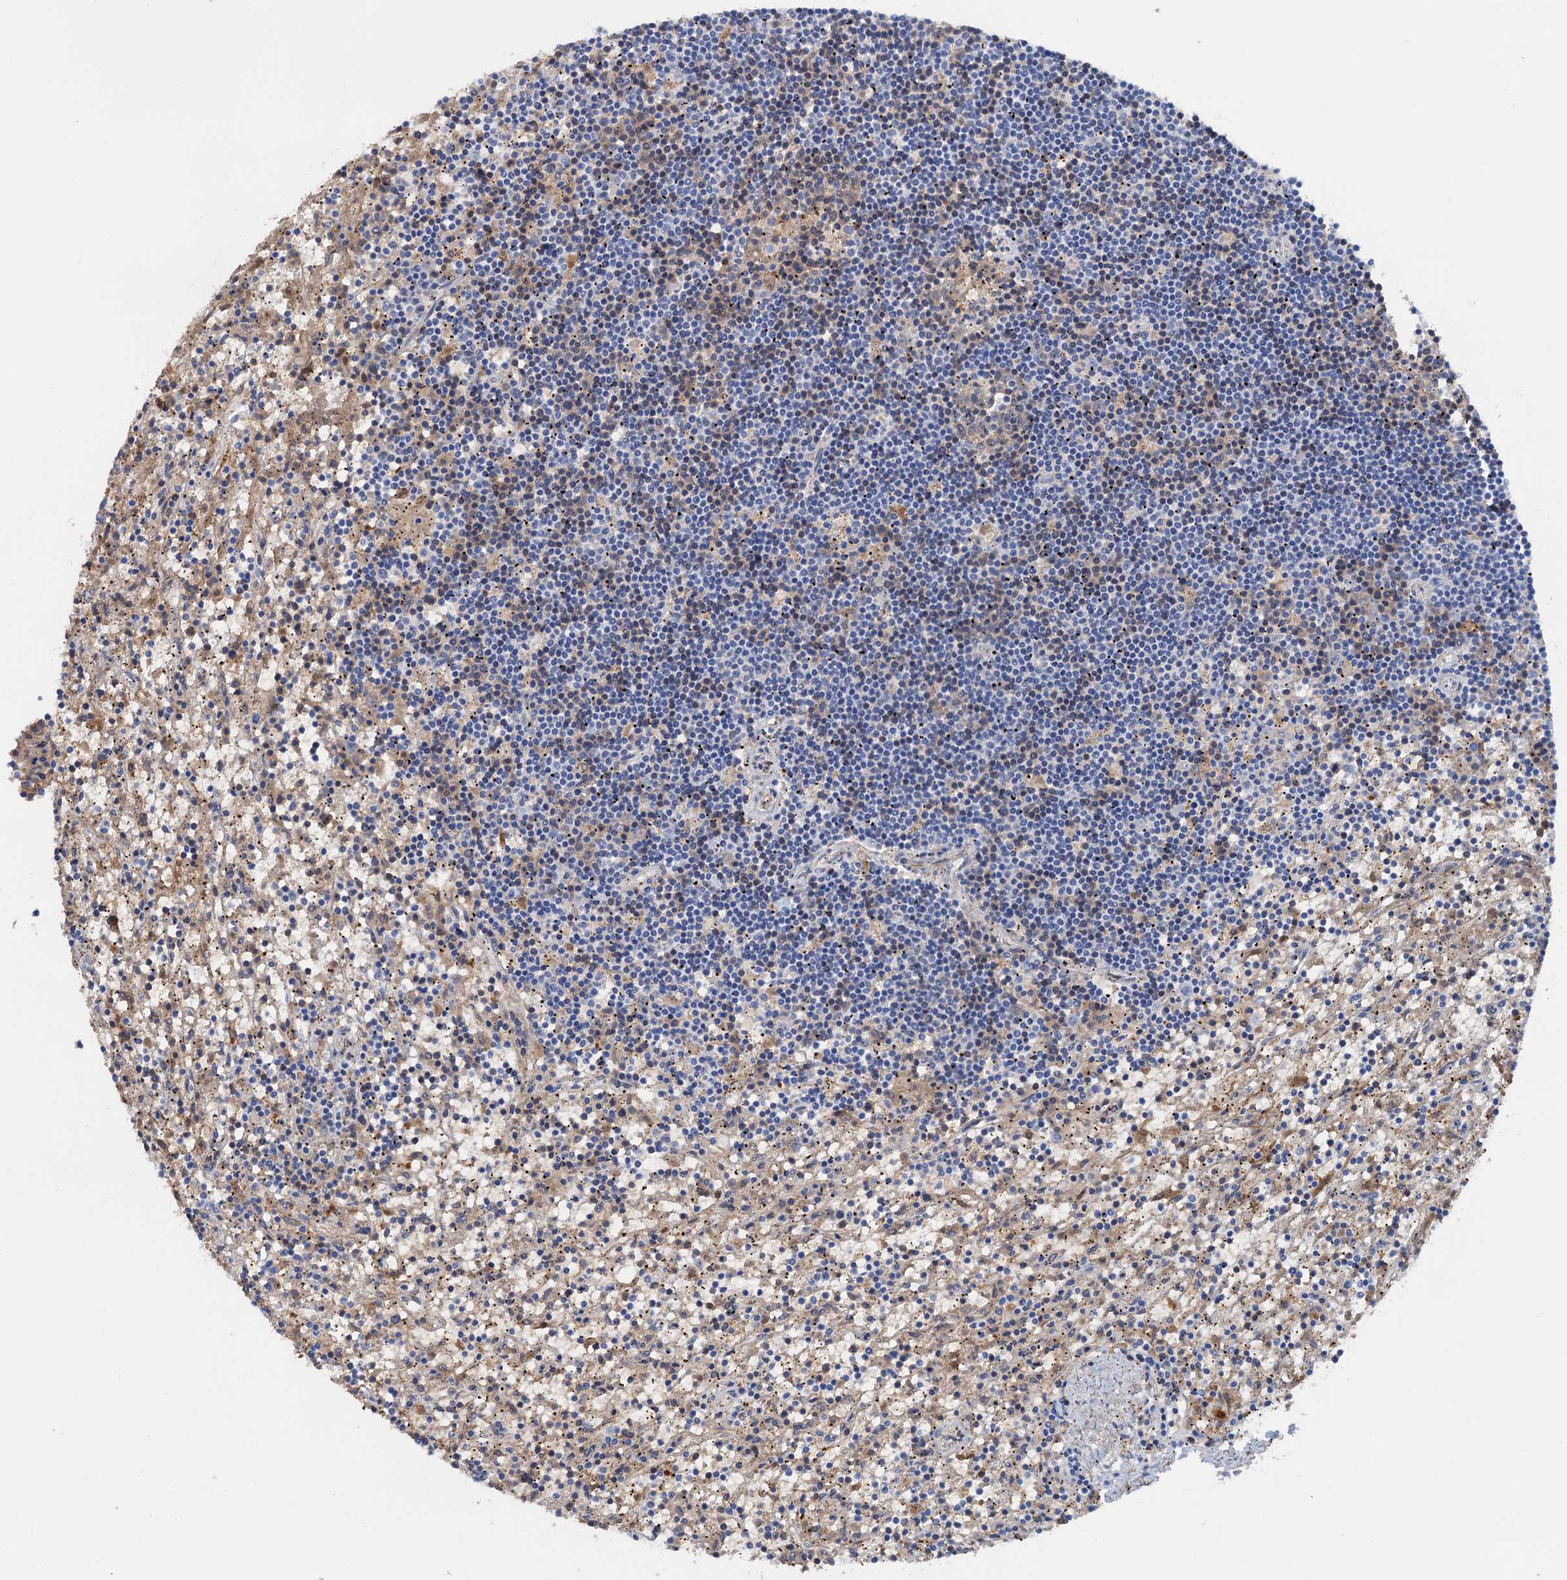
{"staining": {"intensity": "negative", "quantity": "none", "location": "none"}, "tissue": "lymphoma", "cell_type": "Tumor cells", "image_type": "cancer", "snomed": [{"axis": "morphology", "description": "Malignant lymphoma, non-Hodgkin's type, Low grade"}, {"axis": "topography", "description": "Spleen"}], "caption": "Immunohistochemical staining of human malignant lymphoma, non-Hodgkin's type (low-grade) demonstrates no significant staining in tumor cells. (DAB (3,3'-diaminobenzidine) immunohistochemistry (IHC) visualized using brightfield microscopy, high magnification).", "gene": "FAH", "patient": {"sex": "male", "age": 76}}